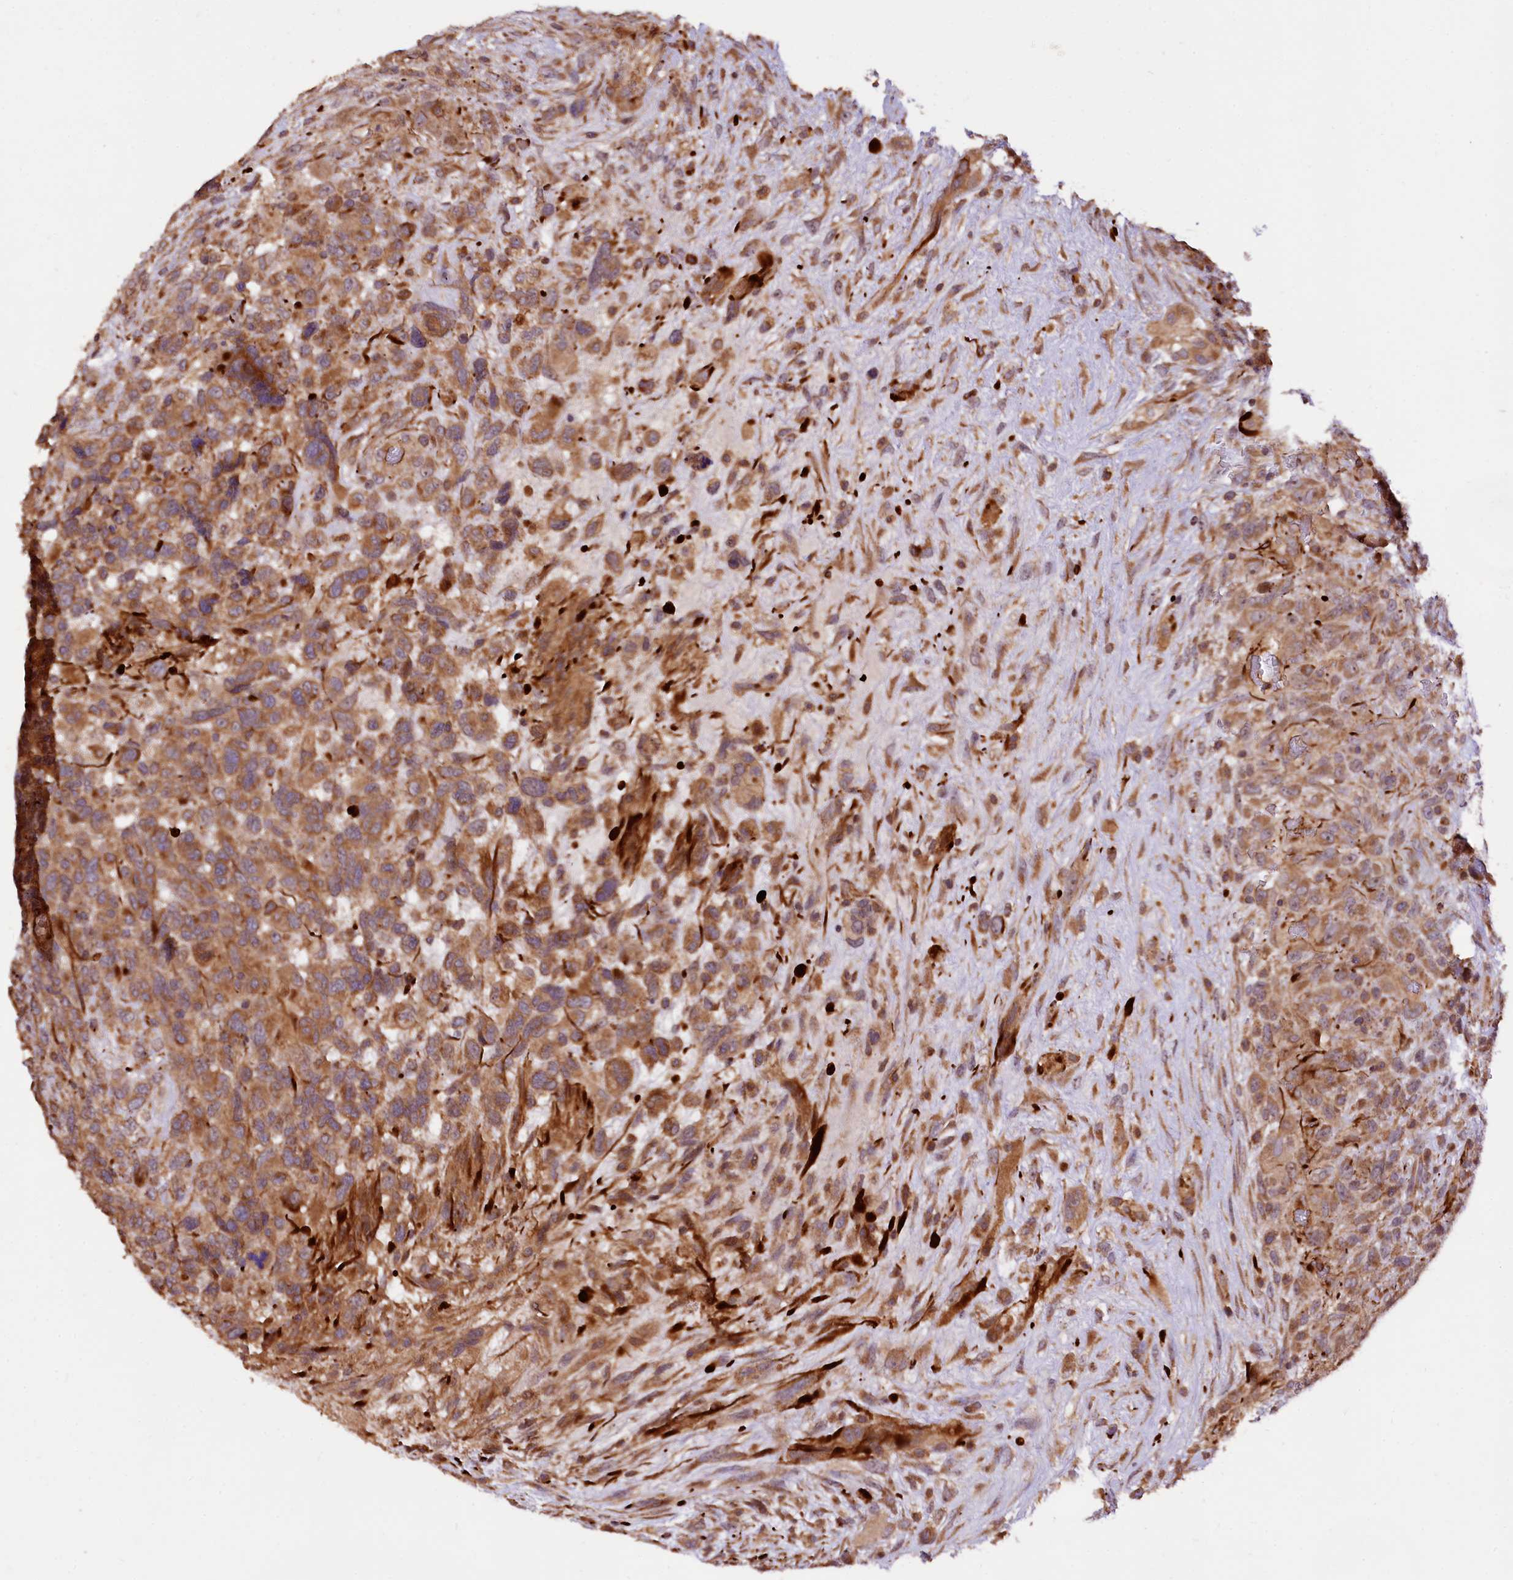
{"staining": {"intensity": "moderate", "quantity": ">75%", "location": "cytoplasmic/membranous"}, "tissue": "glioma", "cell_type": "Tumor cells", "image_type": "cancer", "snomed": [{"axis": "morphology", "description": "Glioma, malignant, High grade"}, {"axis": "topography", "description": "Brain"}], "caption": "High-magnification brightfield microscopy of glioma stained with DAB (3,3'-diaminobenzidine) (brown) and counterstained with hematoxylin (blue). tumor cells exhibit moderate cytoplasmic/membranous positivity is present in approximately>75% of cells.", "gene": "RASSF1", "patient": {"sex": "male", "age": 61}}